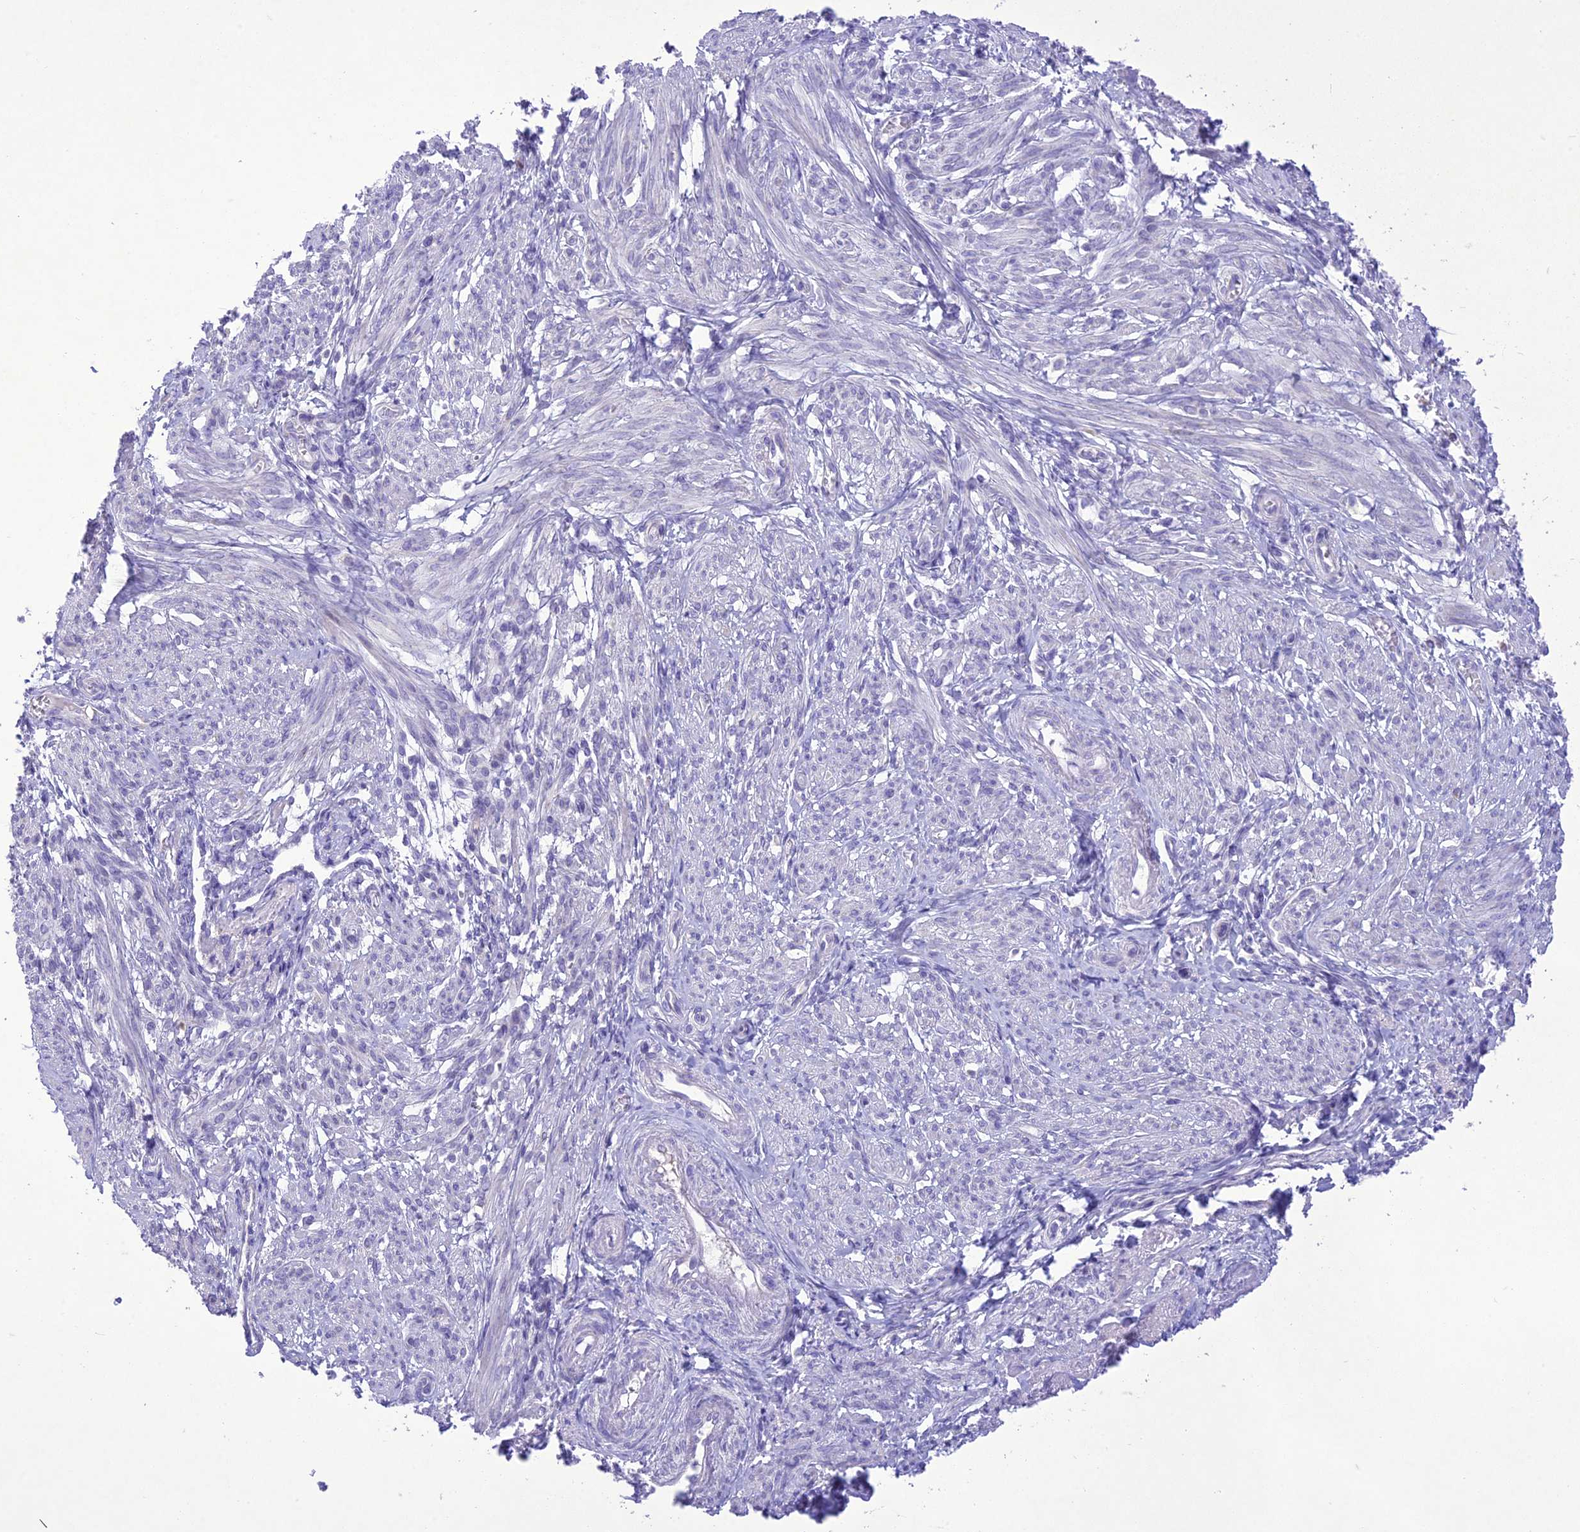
{"staining": {"intensity": "negative", "quantity": "none", "location": "none"}, "tissue": "smooth muscle", "cell_type": "Smooth muscle cells", "image_type": "normal", "snomed": [{"axis": "morphology", "description": "Normal tissue, NOS"}, {"axis": "topography", "description": "Smooth muscle"}], "caption": "High magnification brightfield microscopy of unremarkable smooth muscle stained with DAB (brown) and counterstained with hematoxylin (blue): smooth muscle cells show no significant expression. The staining was performed using DAB (3,3'-diaminobenzidine) to visualize the protein expression in brown, while the nuclei were stained in blue with hematoxylin (Magnification: 20x).", "gene": "SLC13A5", "patient": {"sex": "female", "age": 39}}